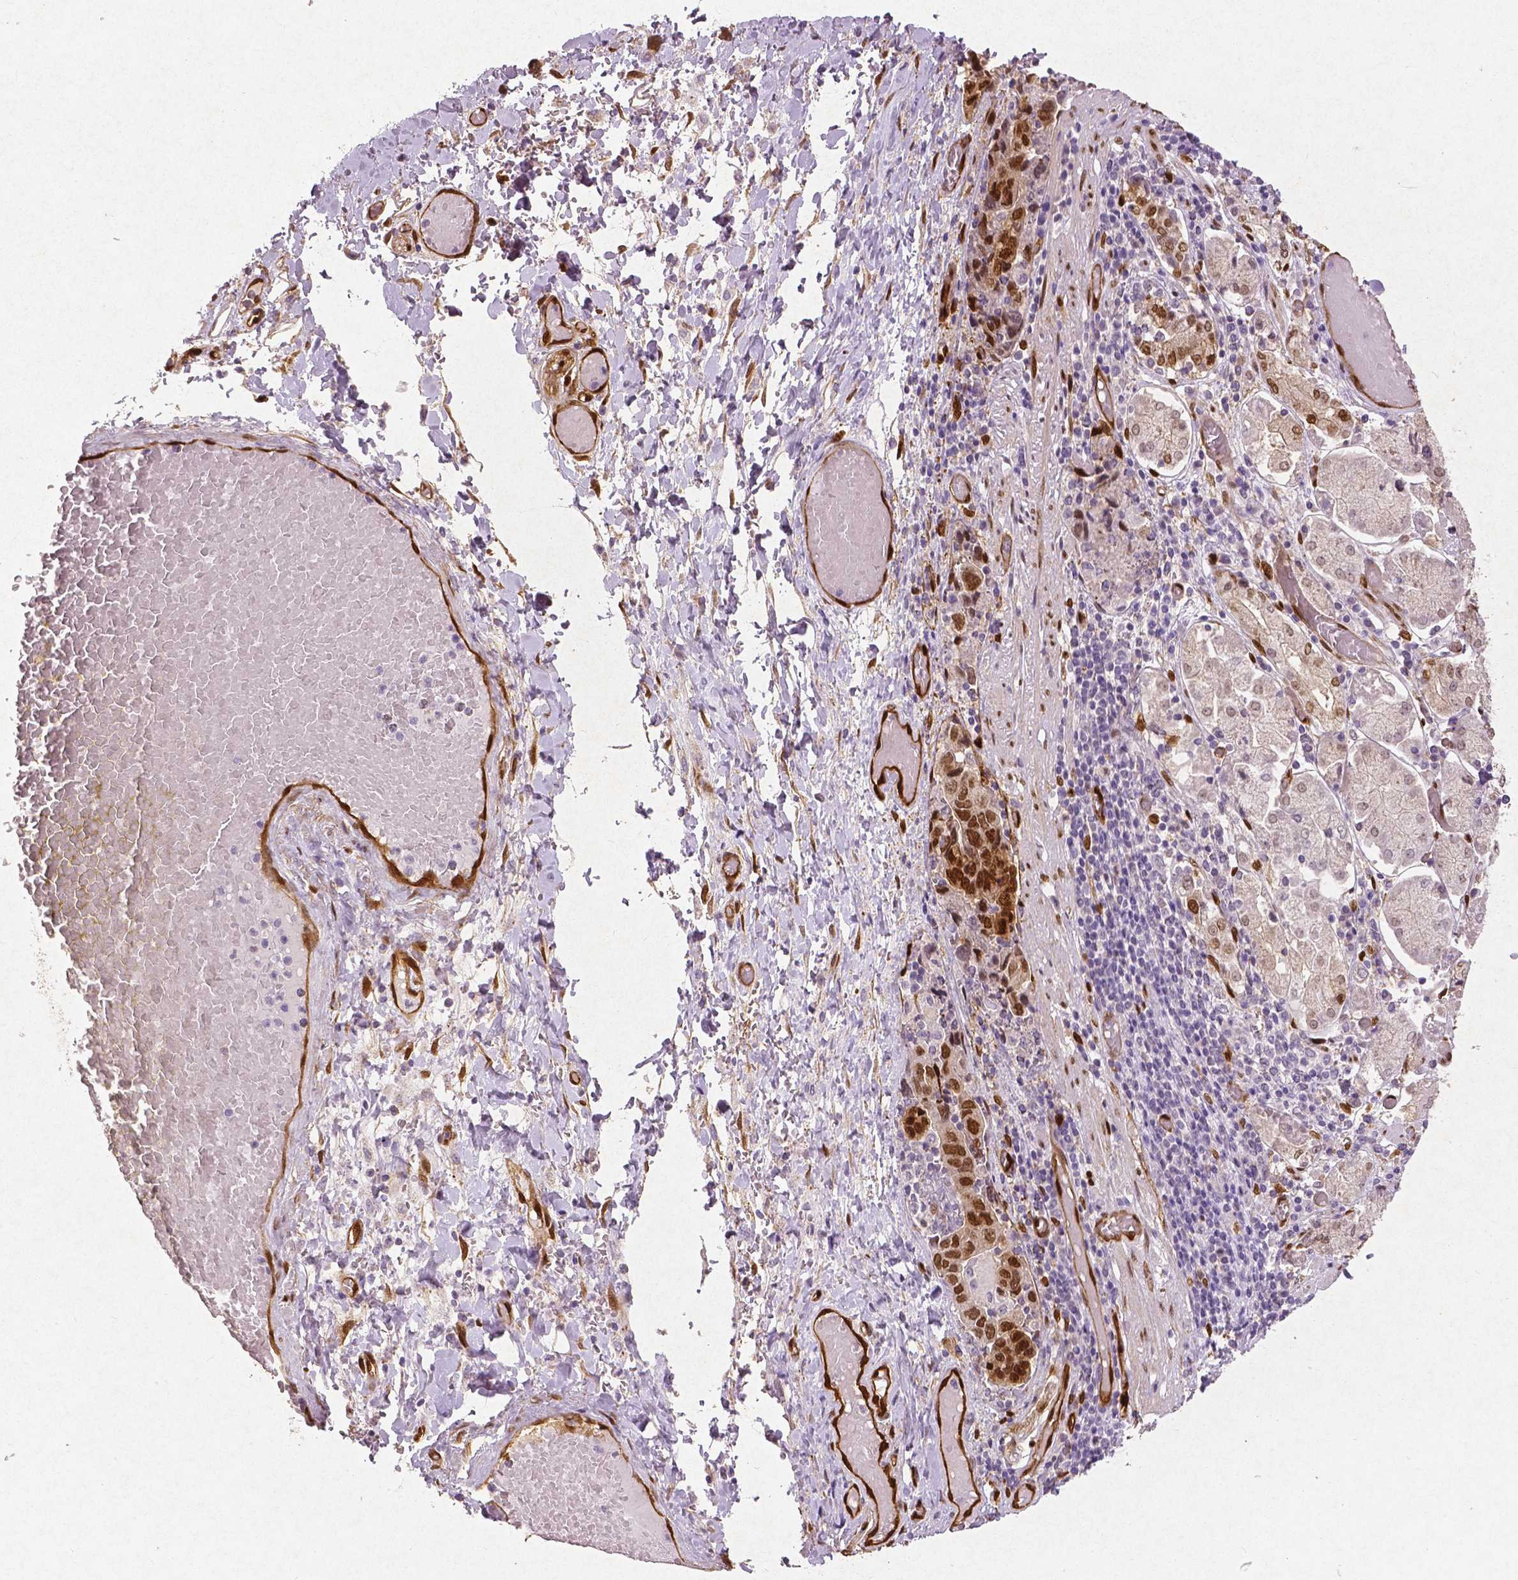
{"staining": {"intensity": "moderate", "quantity": "25%-75%", "location": "cytoplasmic/membranous,nuclear"}, "tissue": "stomach cancer", "cell_type": "Tumor cells", "image_type": "cancer", "snomed": [{"axis": "morphology", "description": "Adenocarcinoma, NOS"}, {"axis": "topography", "description": "Stomach, upper"}, {"axis": "topography", "description": "Stomach"}], "caption": "There is medium levels of moderate cytoplasmic/membranous and nuclear positivity in tumor cells of adenocarcinoma (stomach), as demonstrated by immunohistochemical staining (brown color).", "gene": "WWTR1", "patient": {"sex": "male", "age": 62}}